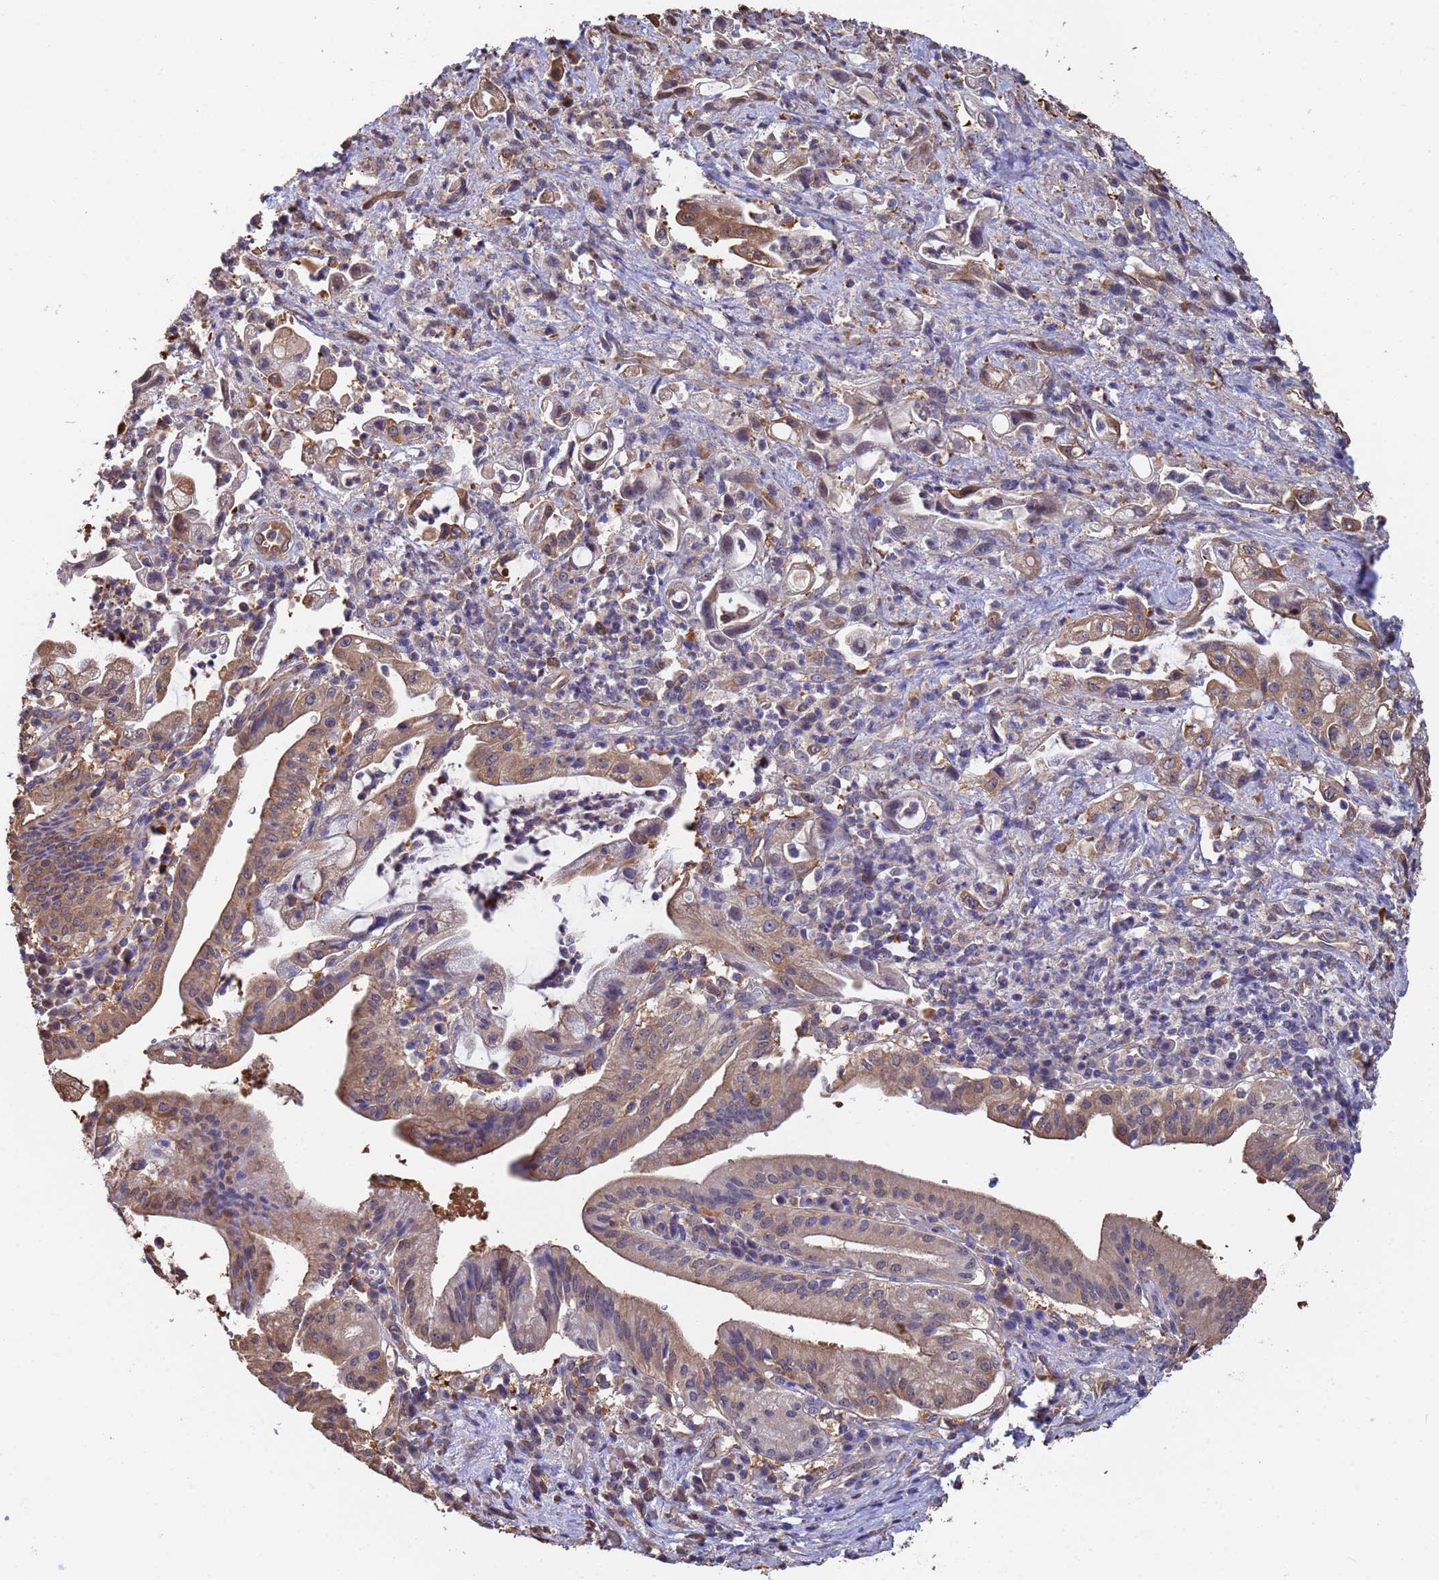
{"staining": {"intensity": "moderate", "quantity": ">75%", "location": "cytoplasmic/membranous"}, "tissue": "pancreatic cancer", "cell_type": "Tumor cells", "image_type": "cancer", "snomed": [{"axis": "morphology", "description": "Adenocarcinoma, NOS"}, {"axis": "topography", "description": "Pancreas"}], "caption": "Protein expression analysis of pancreatic adenocarcinoma exhibits moderate cytoplasmic/membranous expression in about >75% of tumor cells. (IHC, brightfield microscopy, high magnification).", "gene": "FAM25A", "patient": {"sex": "female", "age": 61}}